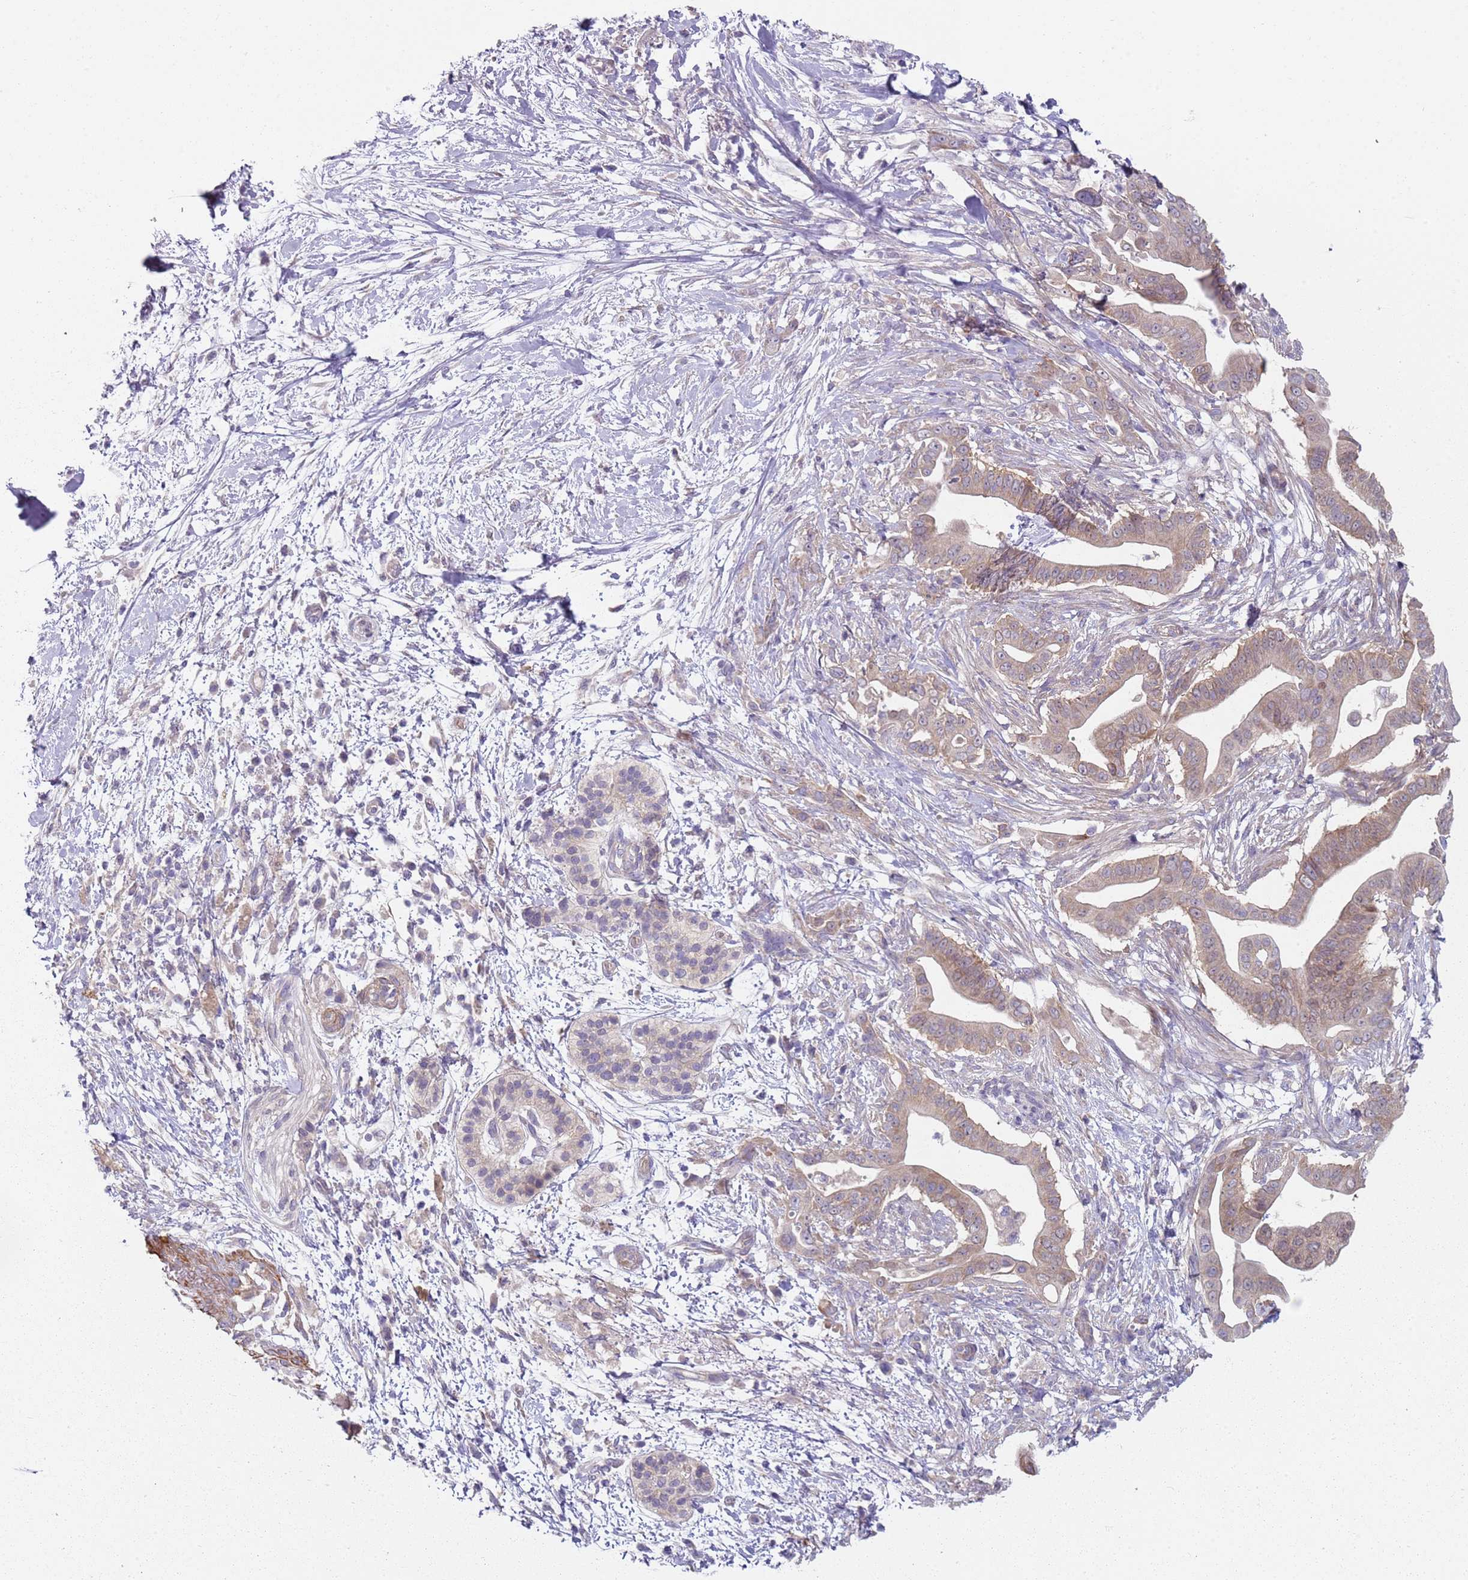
{"staining": {"intensity": "weak", "quantity": ">75%", "location": "cytoplasmic/membranous"}, "tissue": "pancreatic cancer", "cell_type": "Tumor cells", "image_type": "cancer", "snomed": [{"axis": "morphology", "description": "Adenocarcinoma, NOS"}, {"axis": "topography", "description": "Pancreas"}], "caption": "Immunohistochemical staining of human pancreatic adenocarcinoma shows low levels of weak cytoplasmic/membranous protein positivity in about >75% of tumor cells.", "gene": "SLC26A6", "patient": {"sex": "male", "age": 68}}